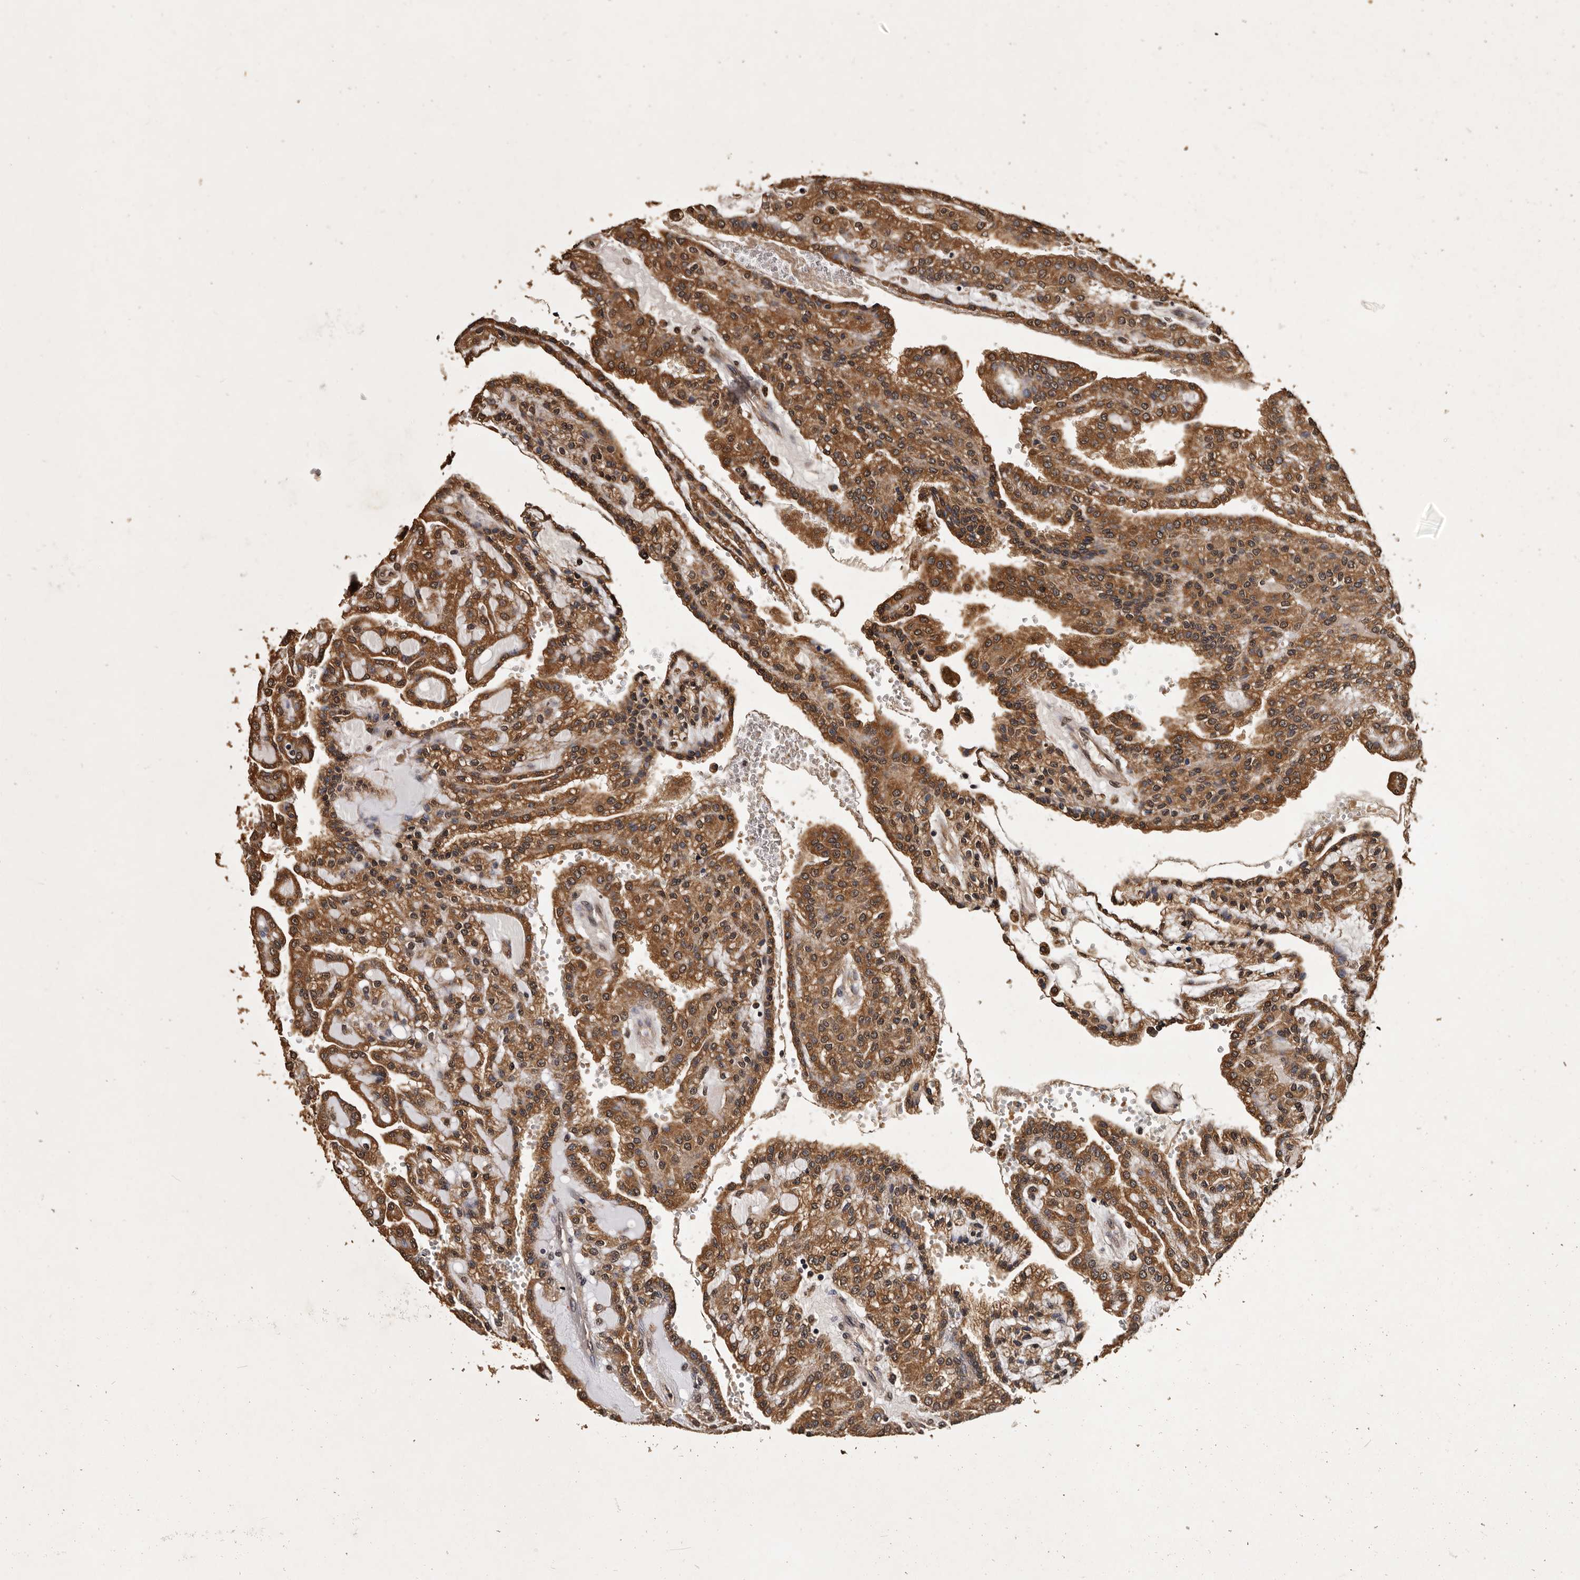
{"staining": {"intensity": "strong", "quantity": ">75%", "location": "cytoplasmic/membranous"}, "tissue": "renal cancer", "cell_type": "Tumor cells", "image_type": "cancer", "snomed": [{"axis": "morphology", "description": "Adenocarcinoma, NOS"}, {"axis": "topography", "description": "Kidney"}], "caption": "Immunohistochemistry (IHC) micrograph of neoplastic tissue: renal adenocarcinoma stained using immunohistochemistry shows high levels of strong protein expression localized specifically in the cytoplasmic/membranous of tumor cells, appearing as a cytoplasmic/membranous brown color.", "gene": "PARS2", "patient": {"sex": "male", "age": 63}}